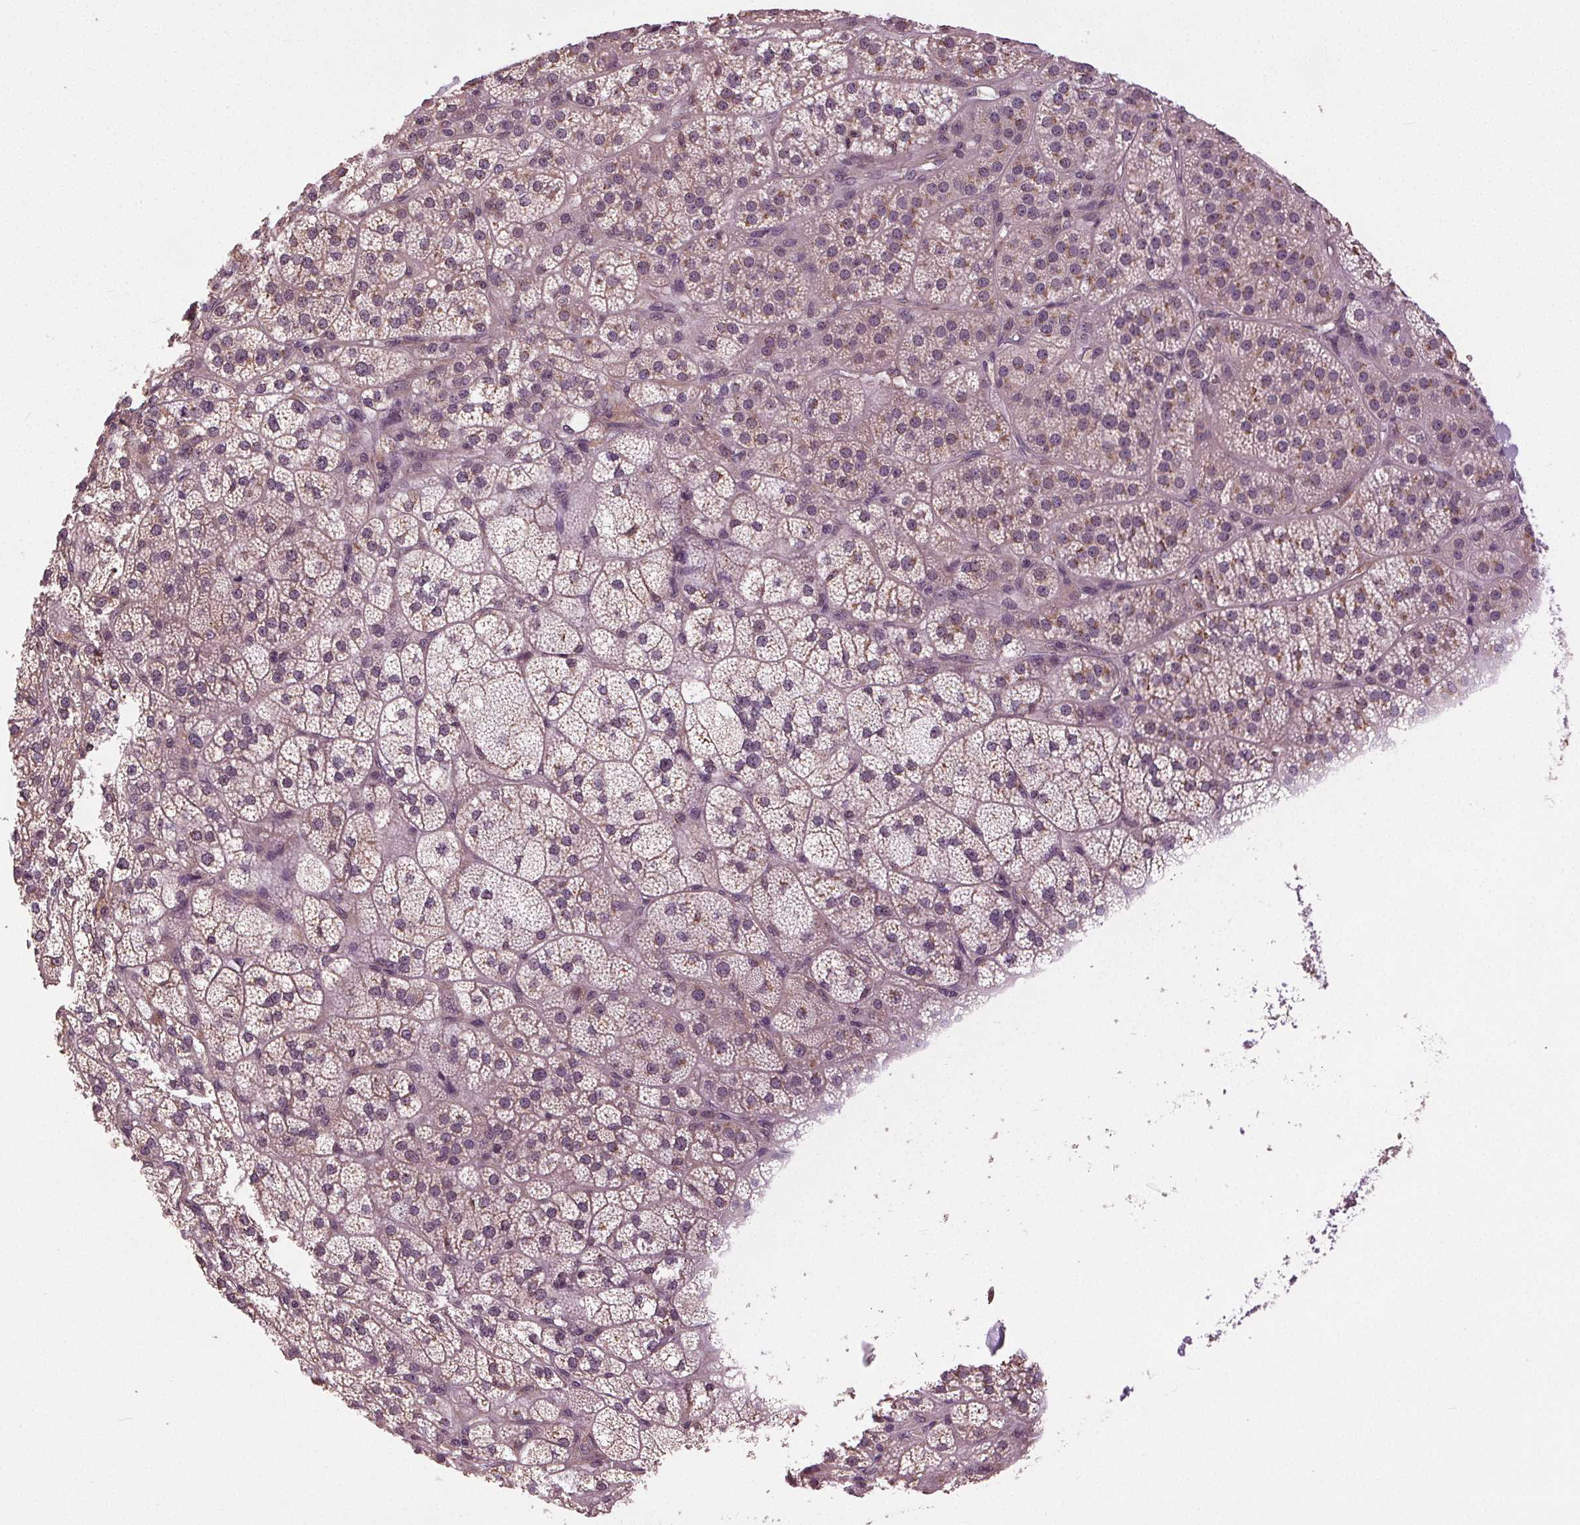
{"staining": {"intensity": "weak", "quantity": "25%-75%", "location": "cytoplasmic/membranous"}, "tissue": "adrenal gland", "cell_type": "Glandular cells", "image_type": "normal", "snomed": [{"axis": "morphology", "description": "Normal tissue, NOS"}, {"axis": "topography", "description": "Adrenal gland"}], "caption": "Glandular cells demonstrate low levels of weak cytoplasmic/membranous positivity in about 25%-75% of cells in unremarkable human adrenal gland.", "gene": "BSDC1", "patient": {"sex": "female", "age": 60}}